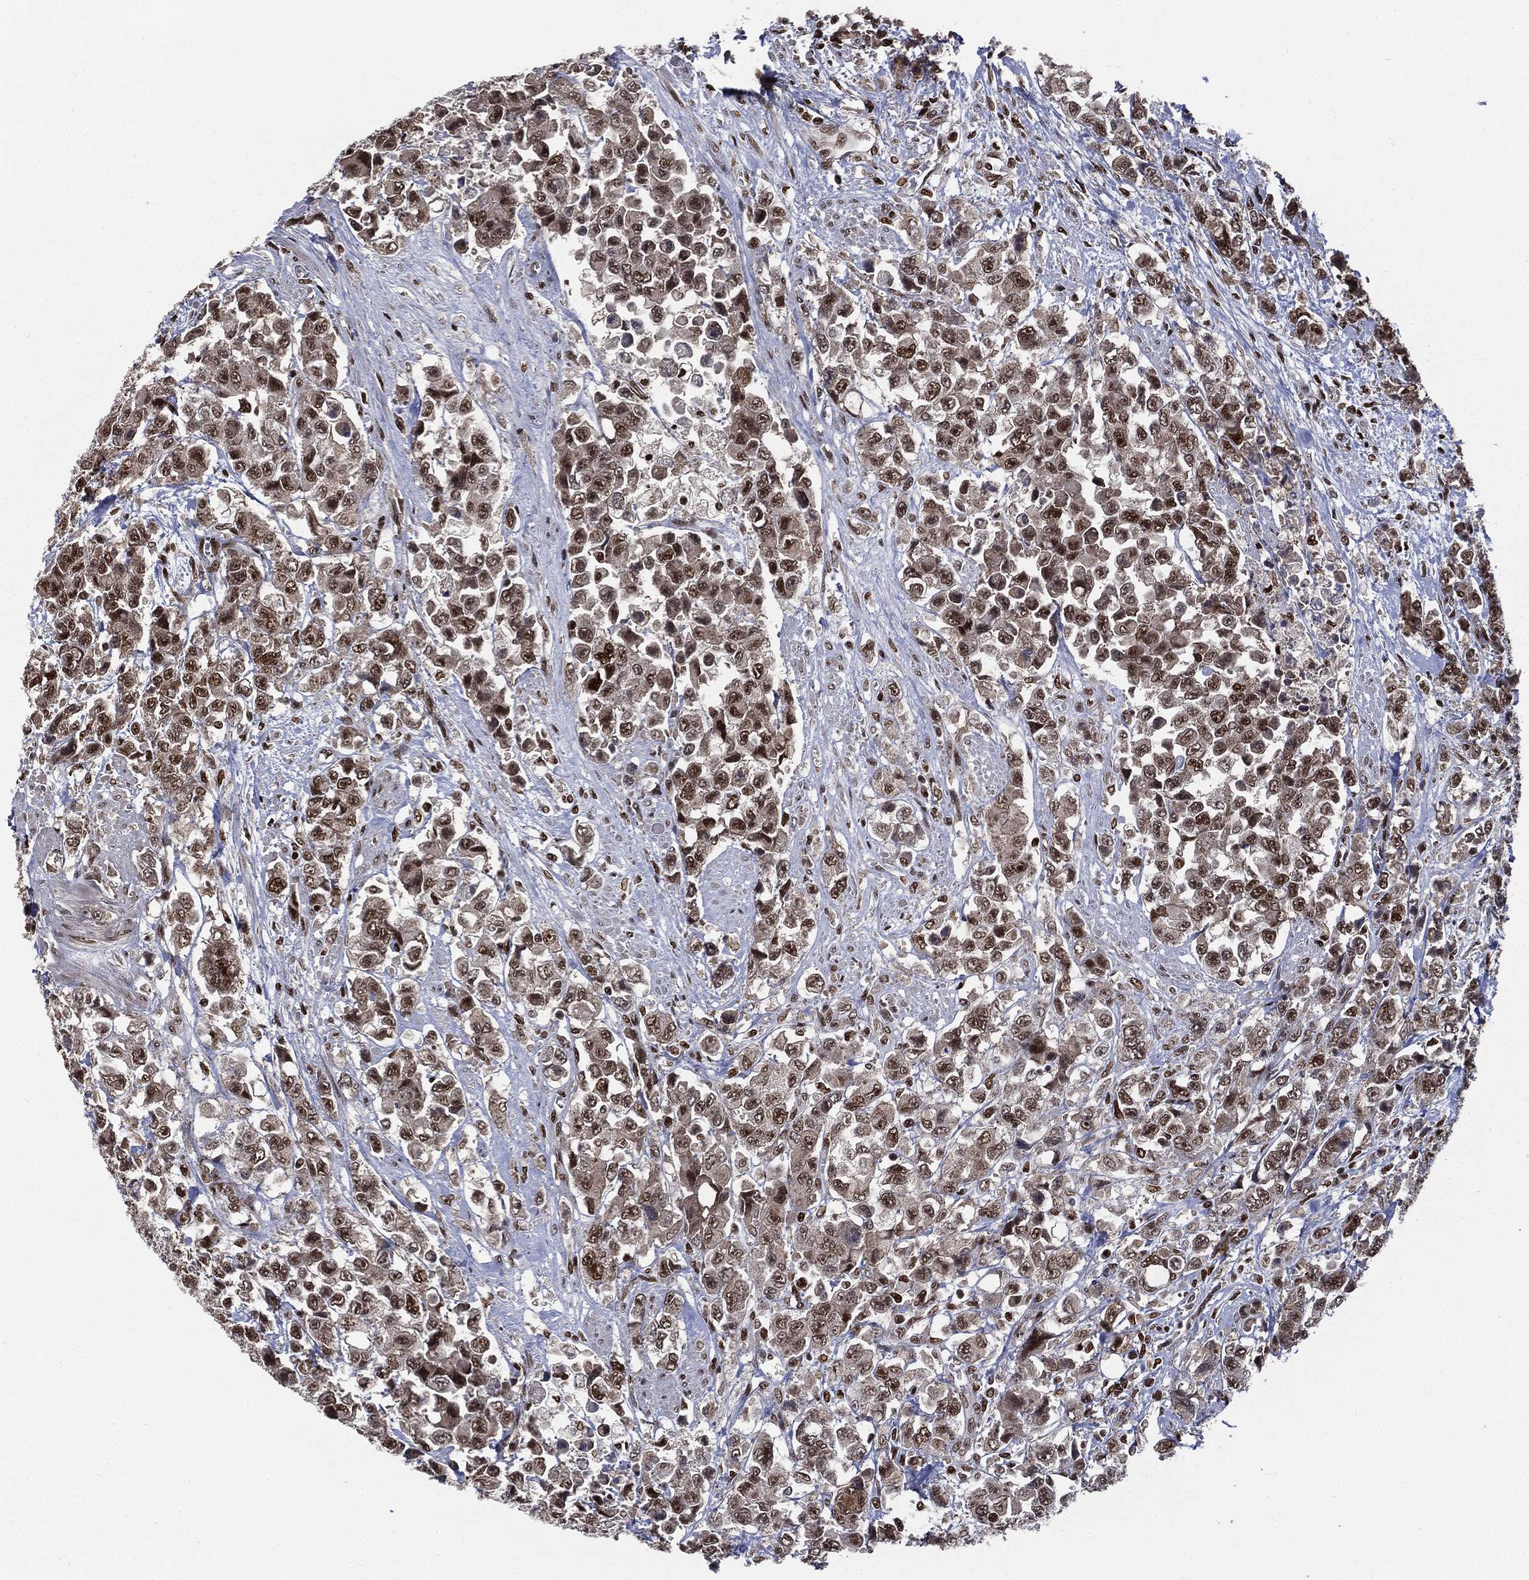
{"staining": {"intensity": "strong", "quantity": ">75%", "location": "nuclear"}, "tissue": "urothelial cancer", "cell_type": "Tumor cells", "image_type": "cancer", "snomed": [{"axis": "morphology", "description": "Urothelial carcinoma, High grade"}, {"axis": "topography", "description": "Urinary bladder"}], "caption": "Immunohistochemistry of urothelial cancer shows high levels of strong nuclear positivity in about >75% of tumor cells.", "gene": "DPH2", "patient": {"sex": "female", "age": 78}}